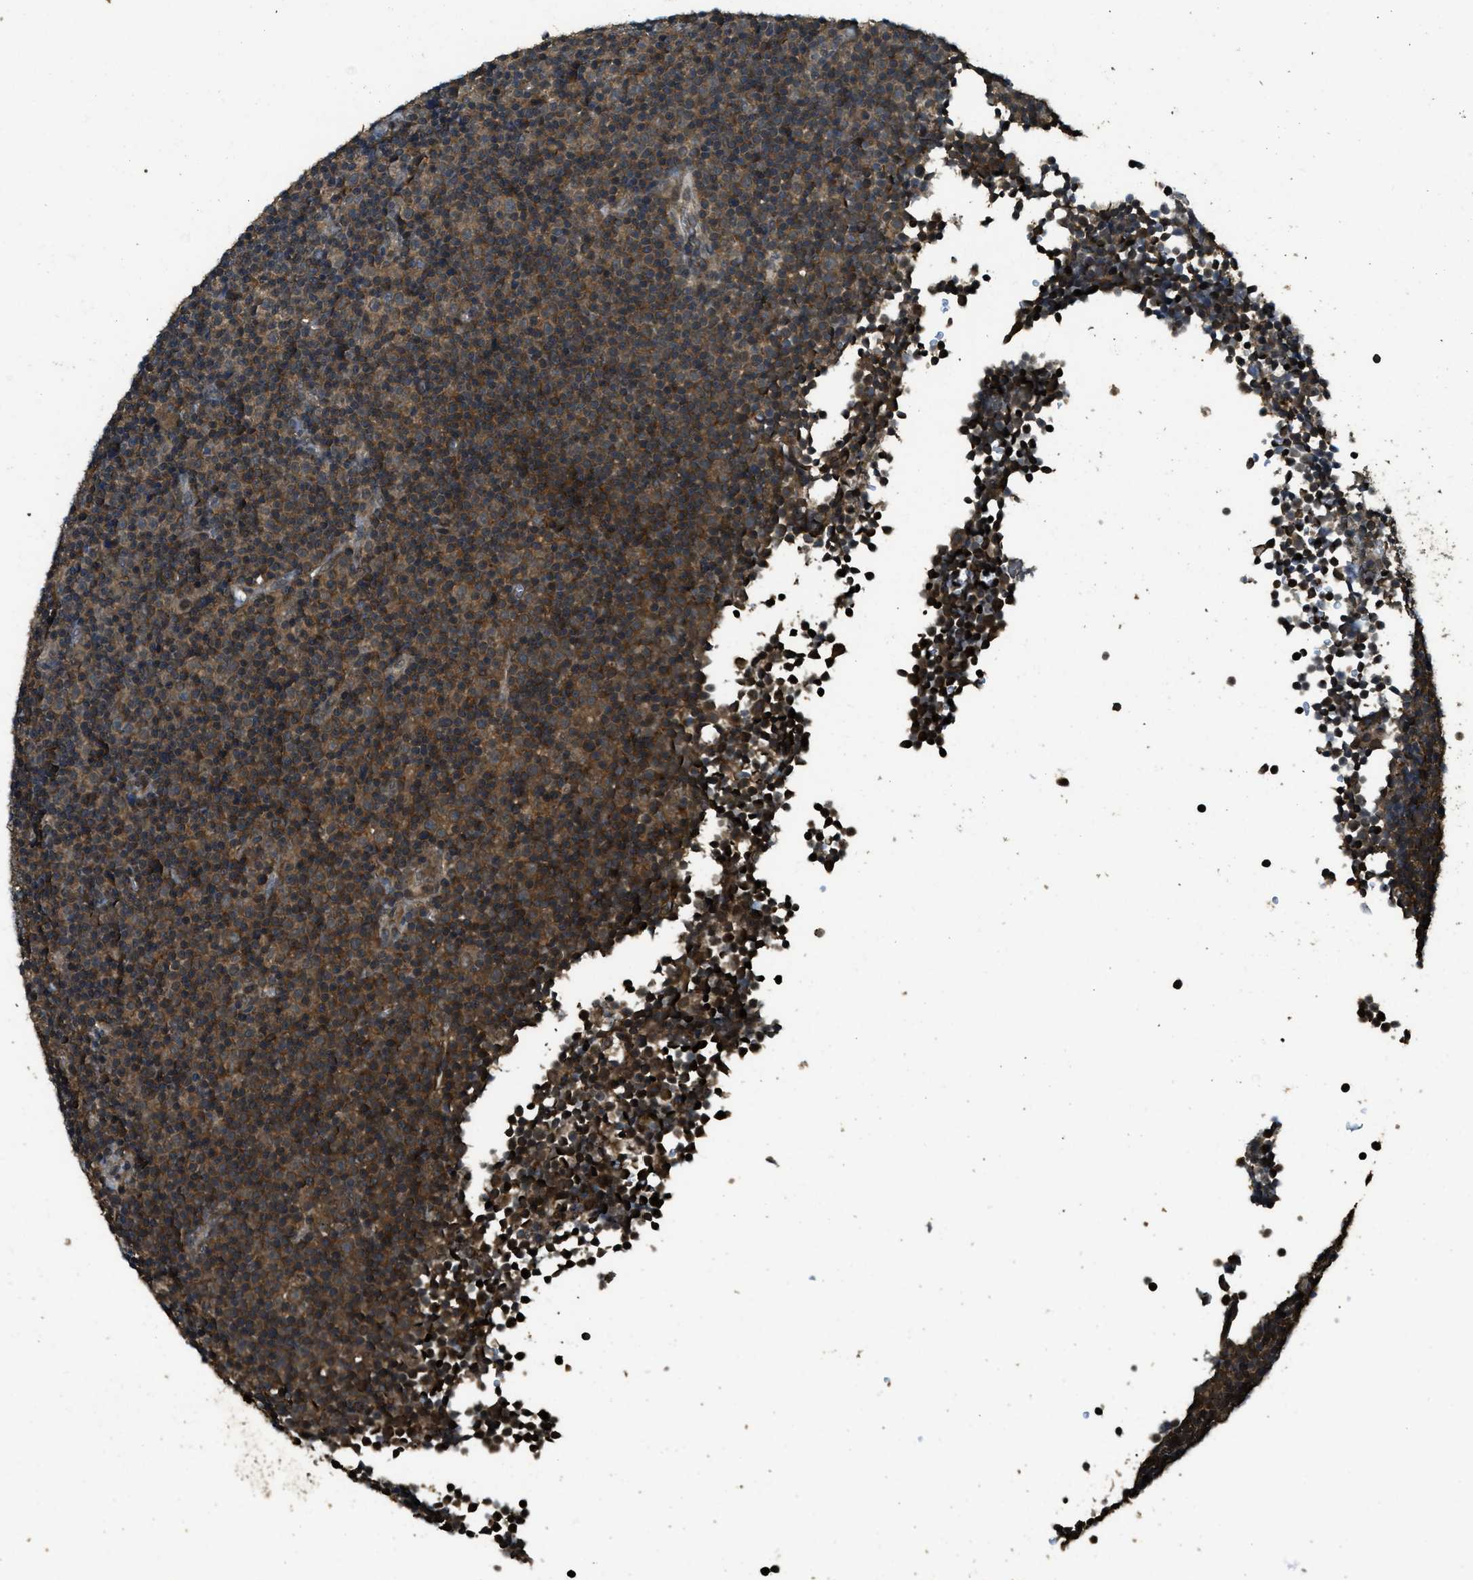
{"staining": {"intensity": "moderate", "quantity": ">75%", "location": "cytoplasmic/membranous"}, "tissue": "lymphoma", "cell_type": "Tumor cells", "image_type": "cancer", "snomed": [{"axis": "morphology", "description": "Malignant lymphoma, non-Hodgkin's type, Low grade"}, {"axis": "topography", "description": "Lymph node"}], "caption": "A medium amount of moderate cytoplasmic/membranous staining is seen in approximately >75% of tumor cells in lymphoma tissue.", "gene": "PPP6R3", "patient": {"sex": "female", "age": 67}}